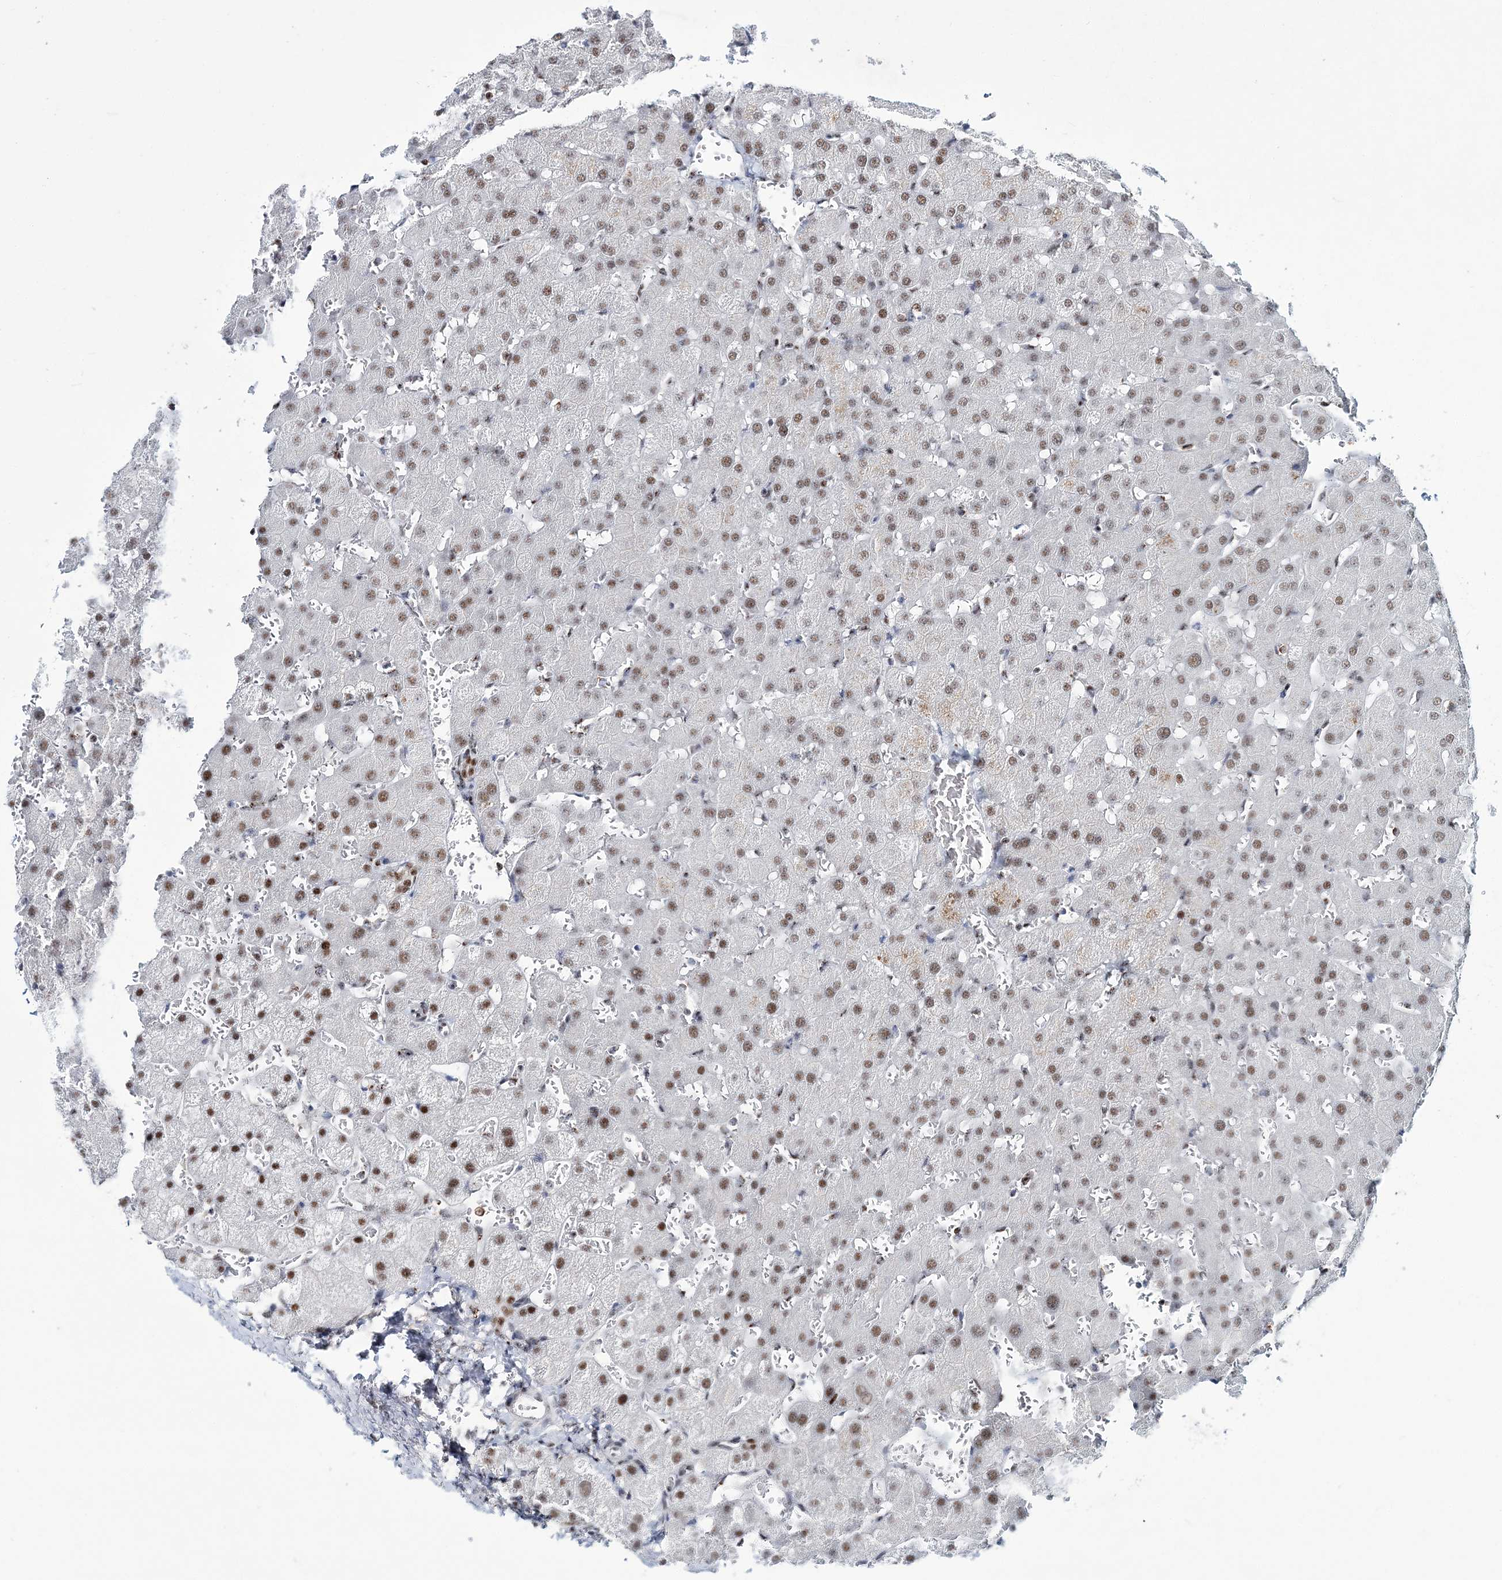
{"staining": {"intensity": "moderate", "quantity": "25%-75%", "location": "nuclear"}, "tissue": "liver", "cell_type": "Cholangiocytes", "image_type": "normal", "snomed": [{"axis": "morphology", "description": "Normal tissue, NOS"}, {"axis": "topography", "description": "Liver"}], "caption": "A histopathology image of human liver stained for a protein demonstrates moderate nuclear brown staining in cholangiocytes. (IHC, brightfield microscopy, high magnification).", "gene": "LRRFIP2", "patient": {"sex": "female", "age": 63}}